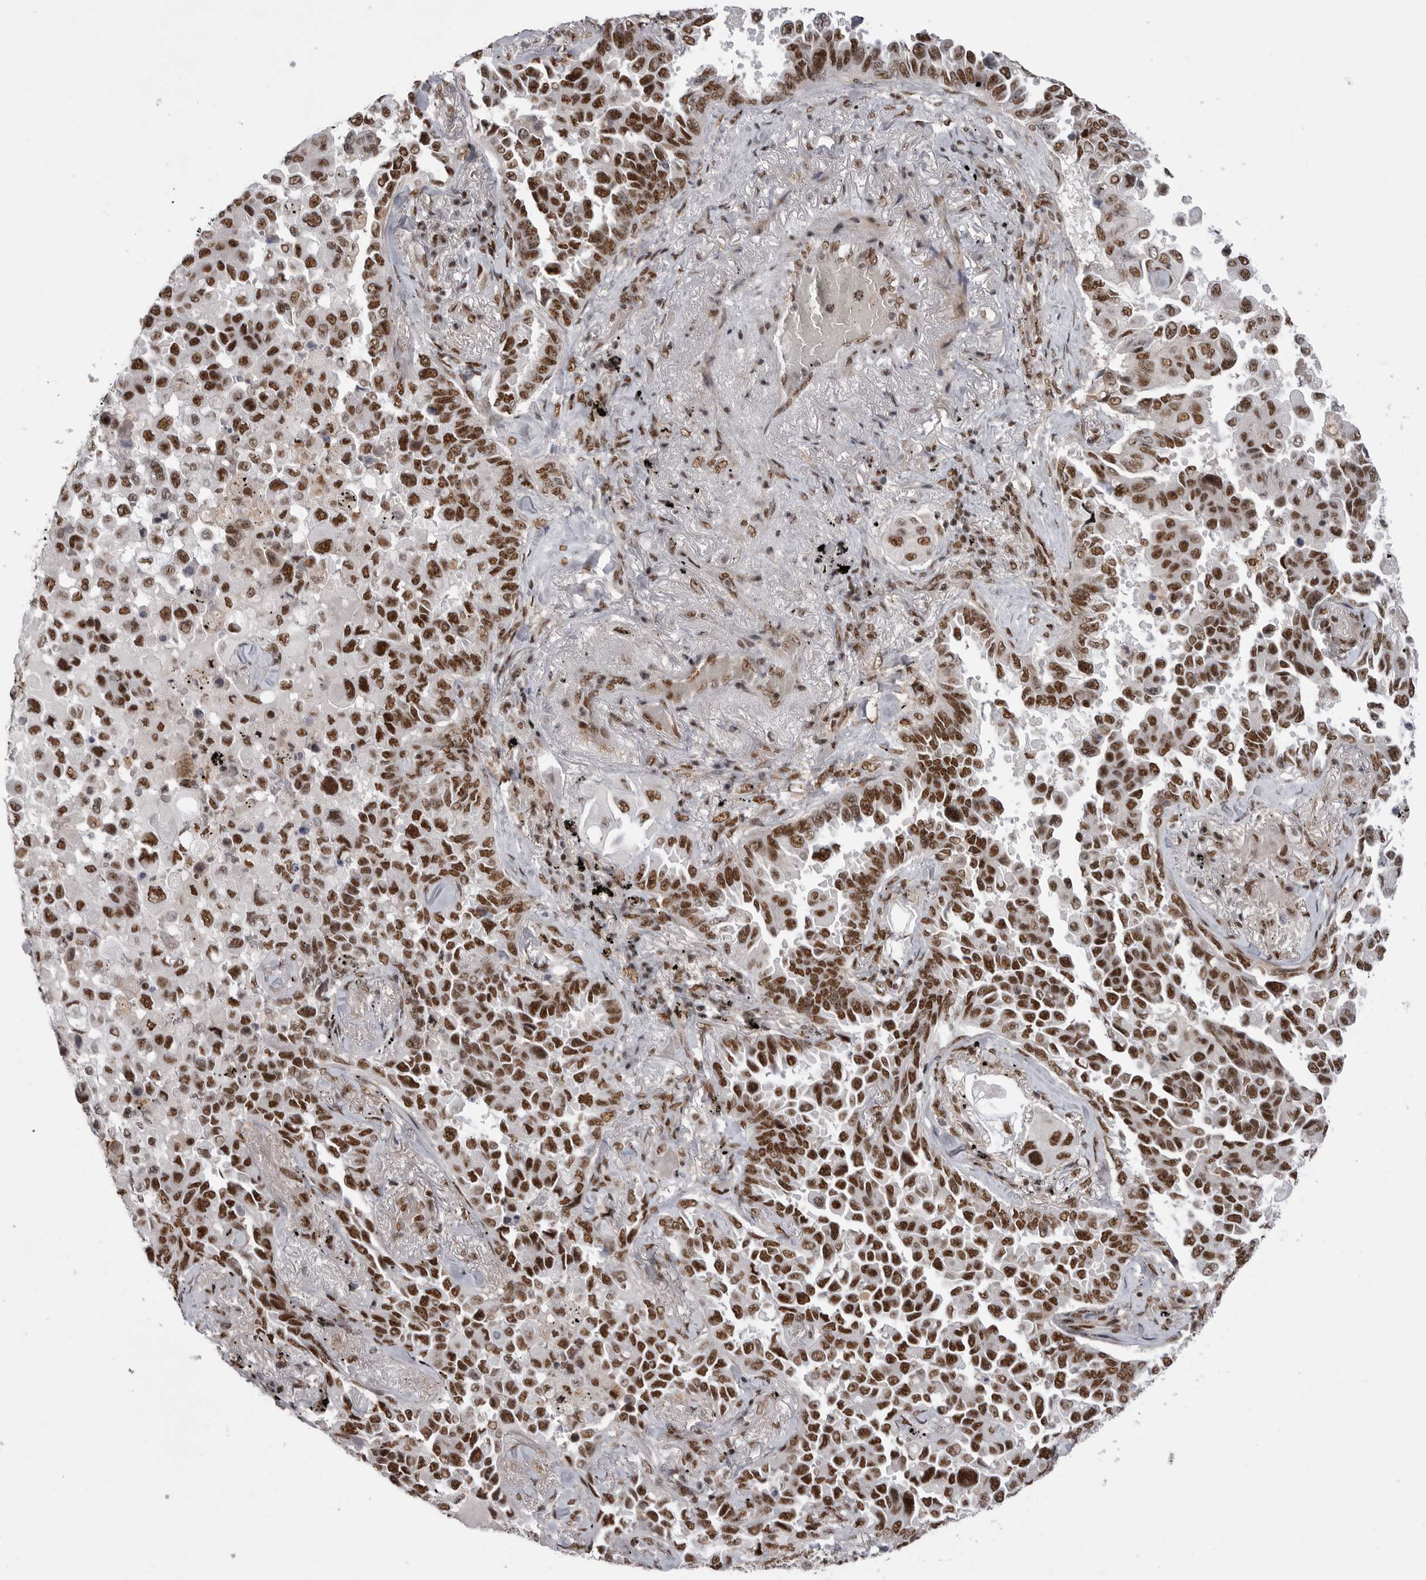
{"staining": {"intensity": "strong", "quantity": ">75%", "location": "nuclear"}, "tissue": "lung cancer", "cell_type": "Tumor cells", "image_type": "cancer", "snomed": [{"axis": "morphology", "description": "Adenocarcinoma, NOS"}, {"axis": "topography", "description": "Lung"}], "caption": "A micrograph showing strong nuclear staining in about >75% of tumor cells in lung adenocarcinoma, as visualized by brown immunohistochemical staining.", "gene": "PPP1R8", "patient": {"sex": "female", "age": 67}}